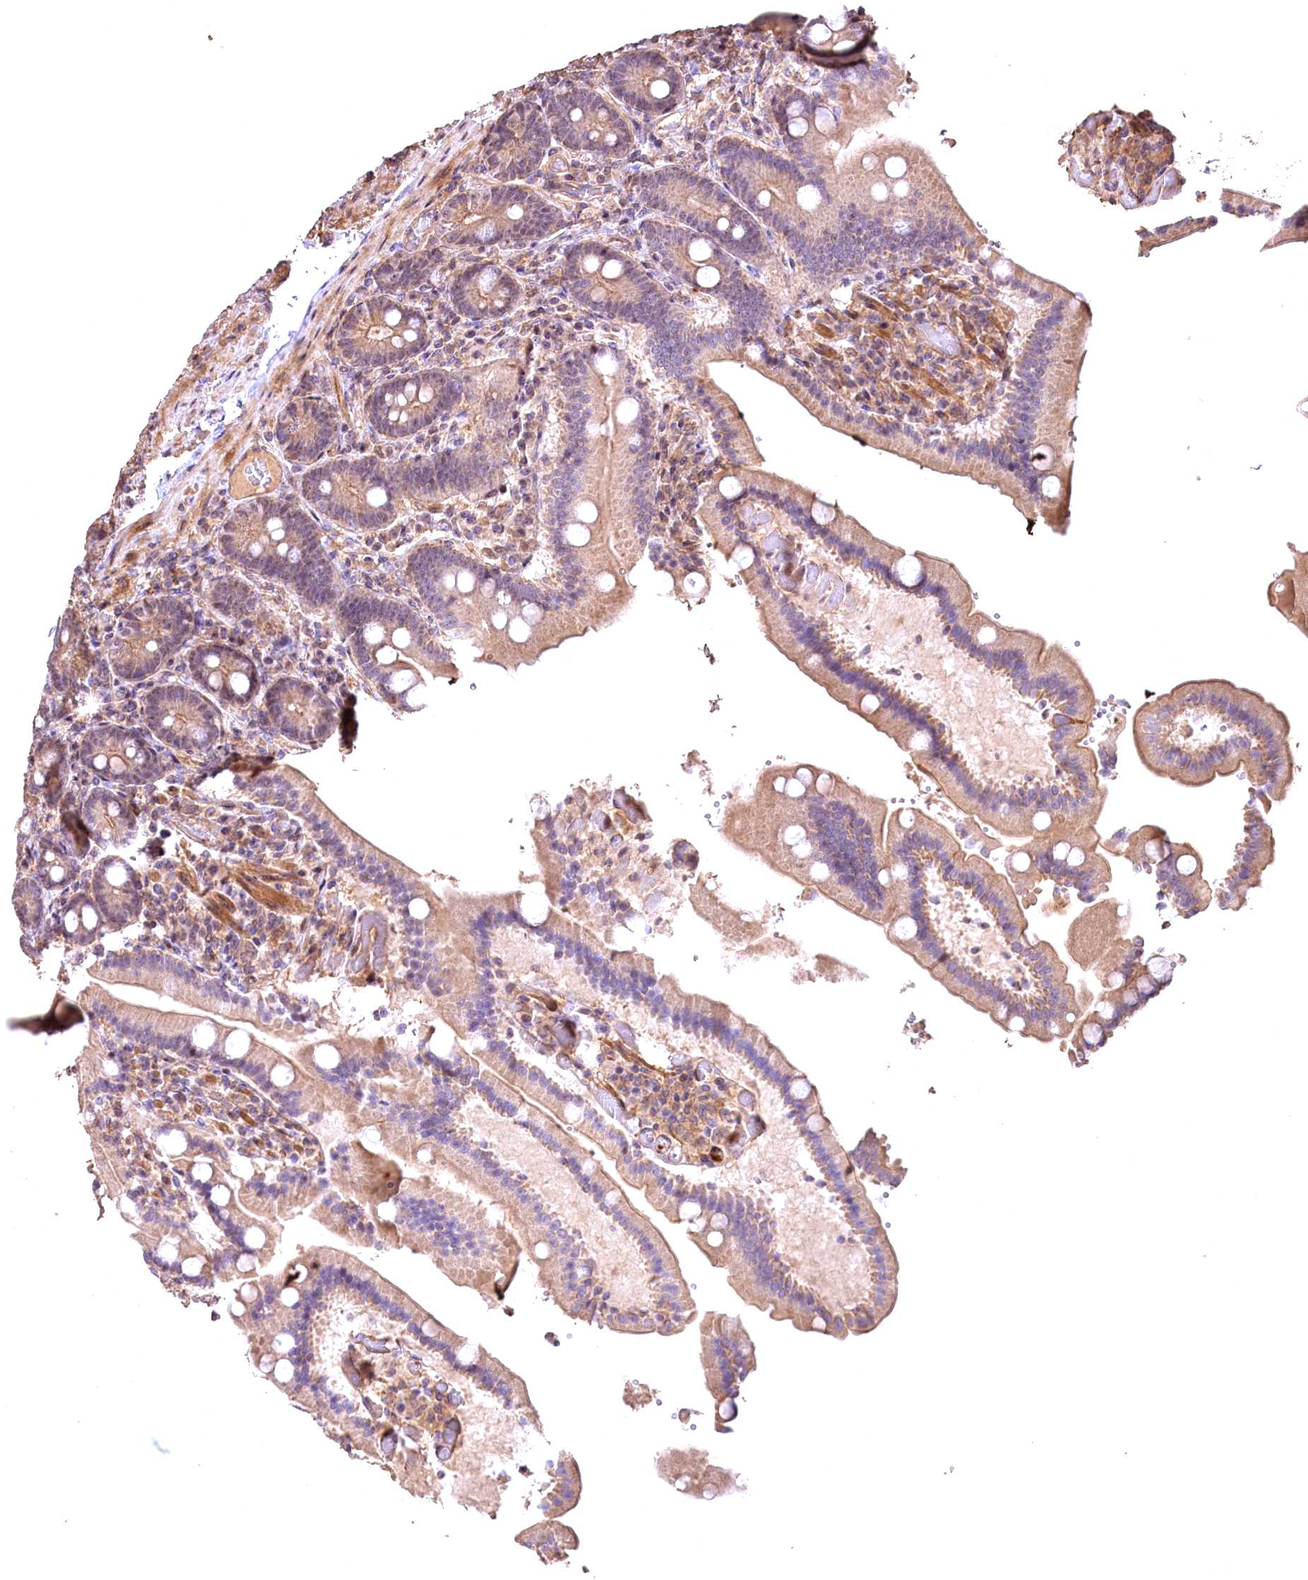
{"staining": {"intensity": "moderate", "quantity": ">75%", "location": "cytoplasmic/membranous"}, "tissue": "duodenum", "cell_type": "Glandular cells", "image_type": "normal", "snomed": [{"axis": "morphology", "description": "Normal tissue, NOS"}, {"axis": "topography", "description": "Duodenum"}], "caption": "Duodenum stained for a protein (brown) reveals moderate cytoplasmic/membranous positive expression in about >75% of glandular cells.", "gene": "FUZ", "patient": {"sex": "female", "age": 62}}